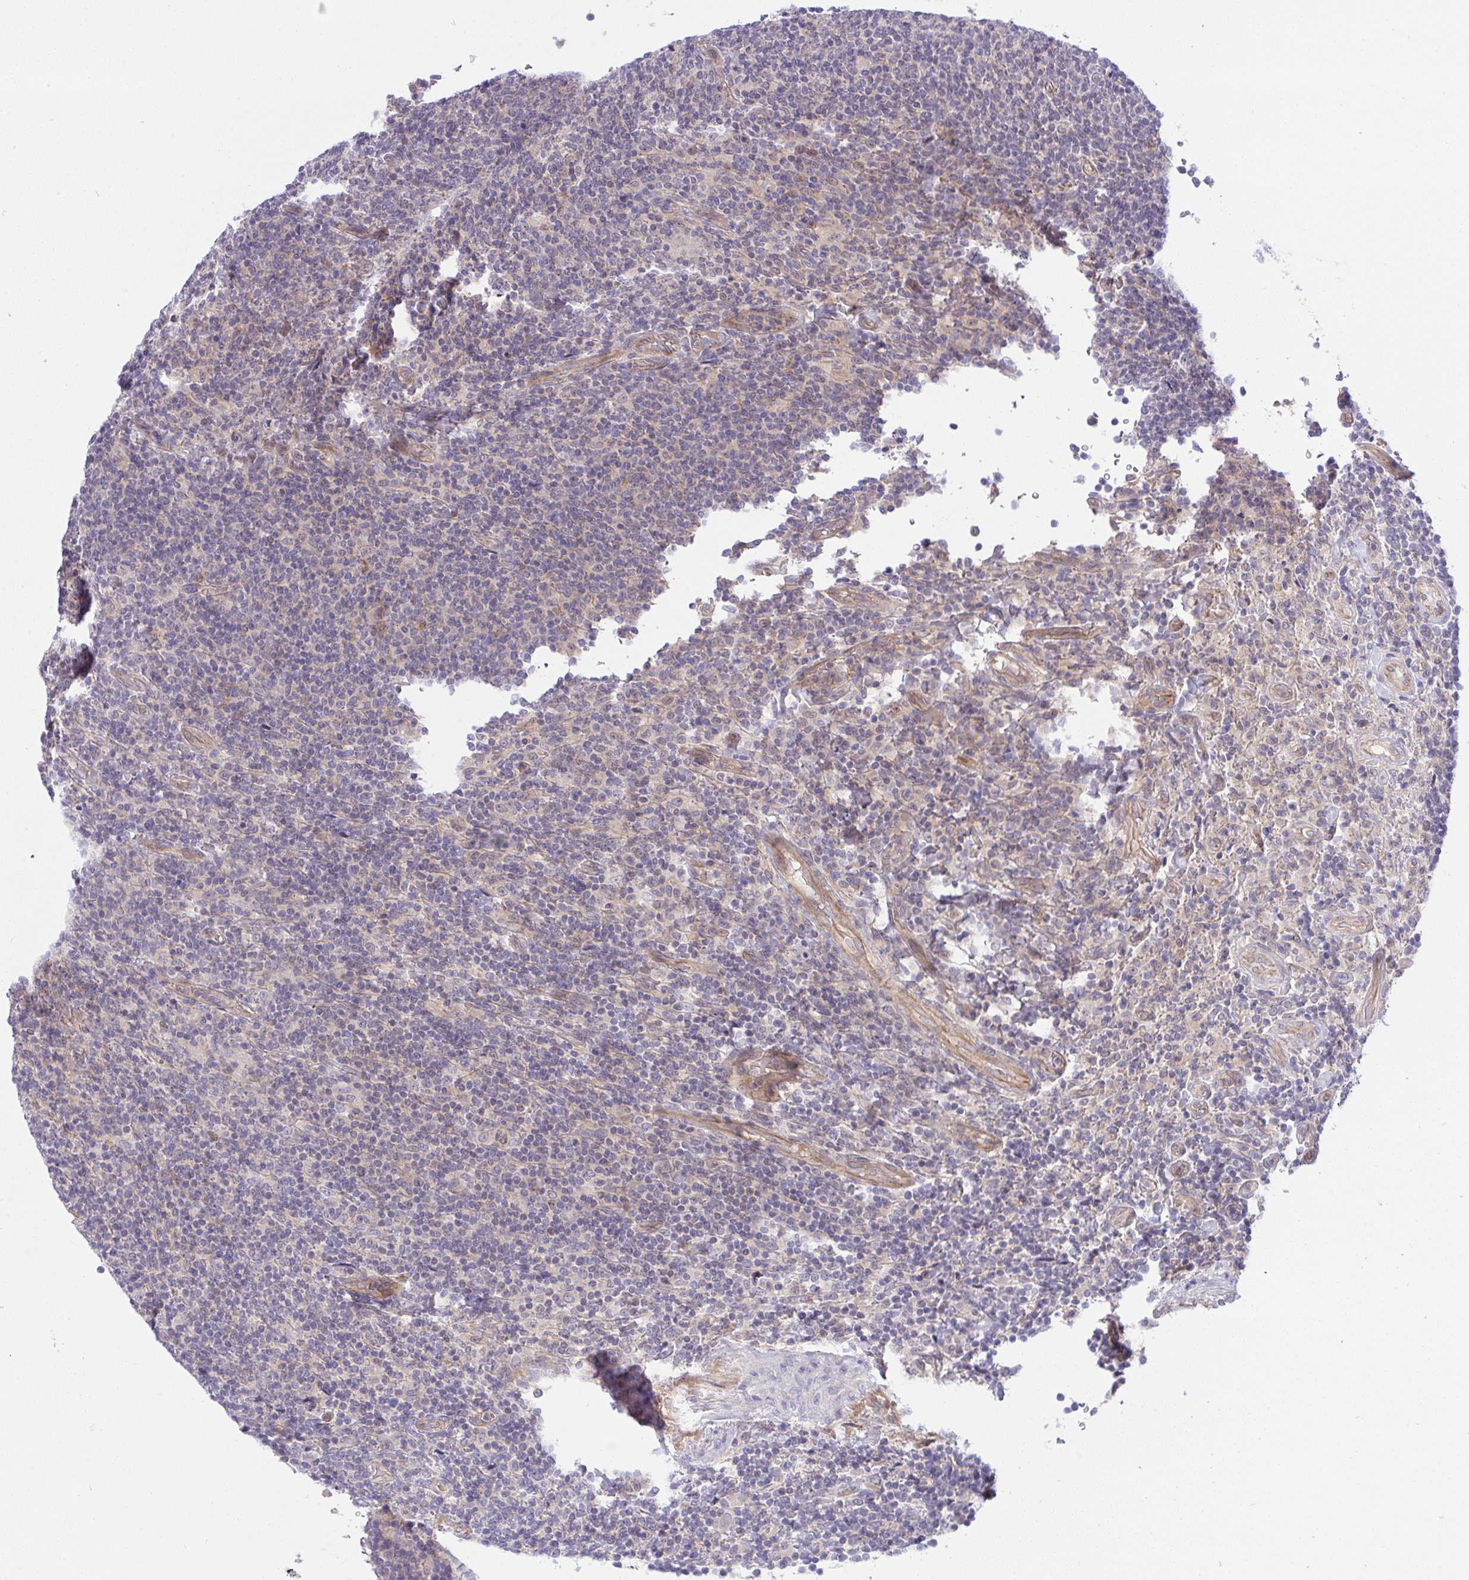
{"staining": {"intensity": "negative", "quantity": "none", "location": "none"}, "tissue": "lymphoma", "cell_type": "Tumor cells", "image_type": "cancer", "snomed": [{"axis": "morphology", "description": "Malignant lymphoma, non-Hodgkin's type, Low grade"}, {"axis": "topography", "description": "Lymph node"}], "caption": "Human lymphoma stained for a protein using immunohistochemistry shows no staining in tumor cells.", "gene": "HOXD12", "patient": {"sex": "male", "age": 52}}